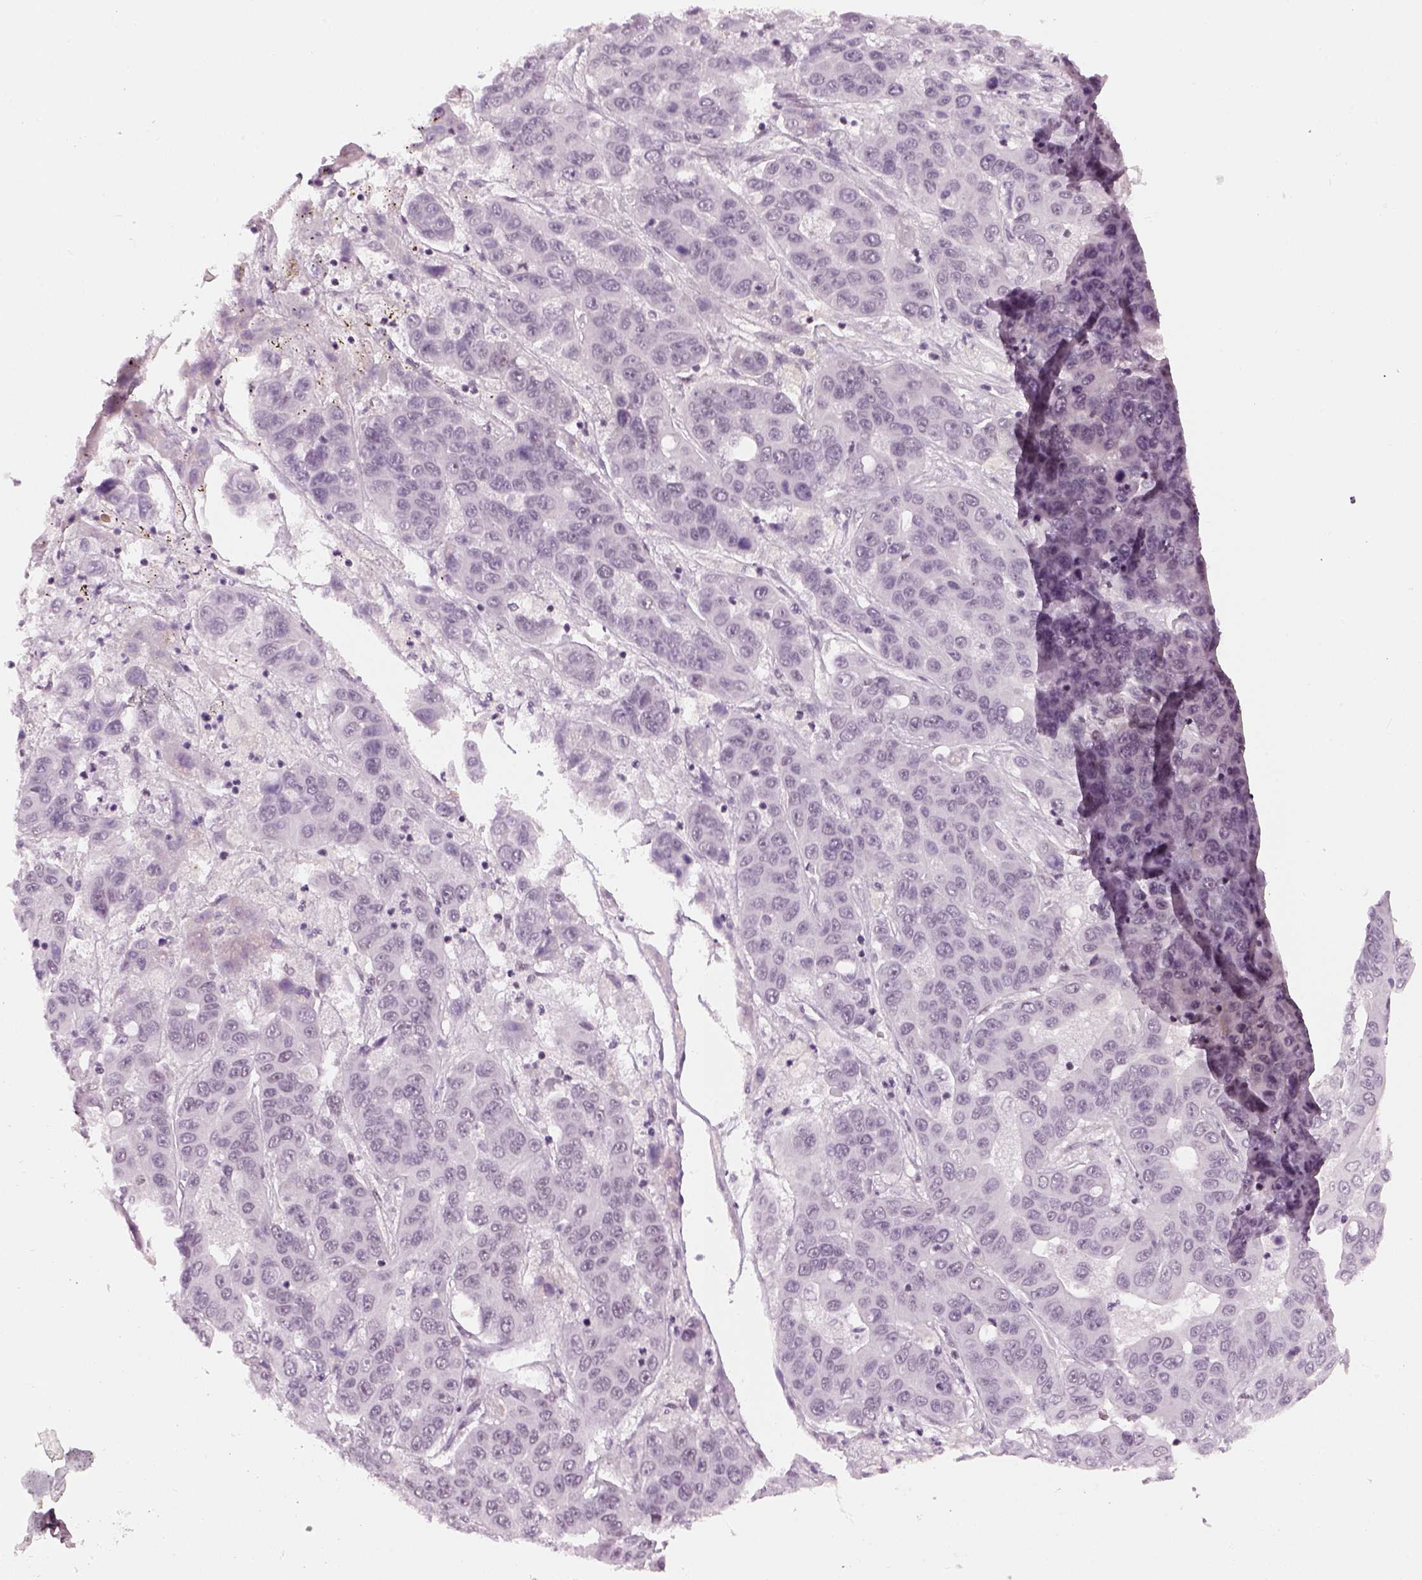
{"staining": {"intensity": "negative", "quantity": "none", "location": "none"}, "tissue": "liver cancer", "cell_type": "Tumor cells", "image_type": "cancer", "snomed": [{"axis": "morphology", "description": "Cholangiocarcinoma"}, {"axis": "topography", "description": "Liver"}], "caption": "Immunohistochemistry photomicrograph of neoplastic tissue: cholangiocarcinoma (liver) stained with DAB exhibits no significant protein positivity in tumor cells. (Stains: DAB (3,3'-diaminobenzidine) immunohistochemistry with hematoxylin counter stain, Microscopy: brightfield microscopy at high magnification).", "gene": "KCNG2", "patient": {"sex": "female", "age": 52}}